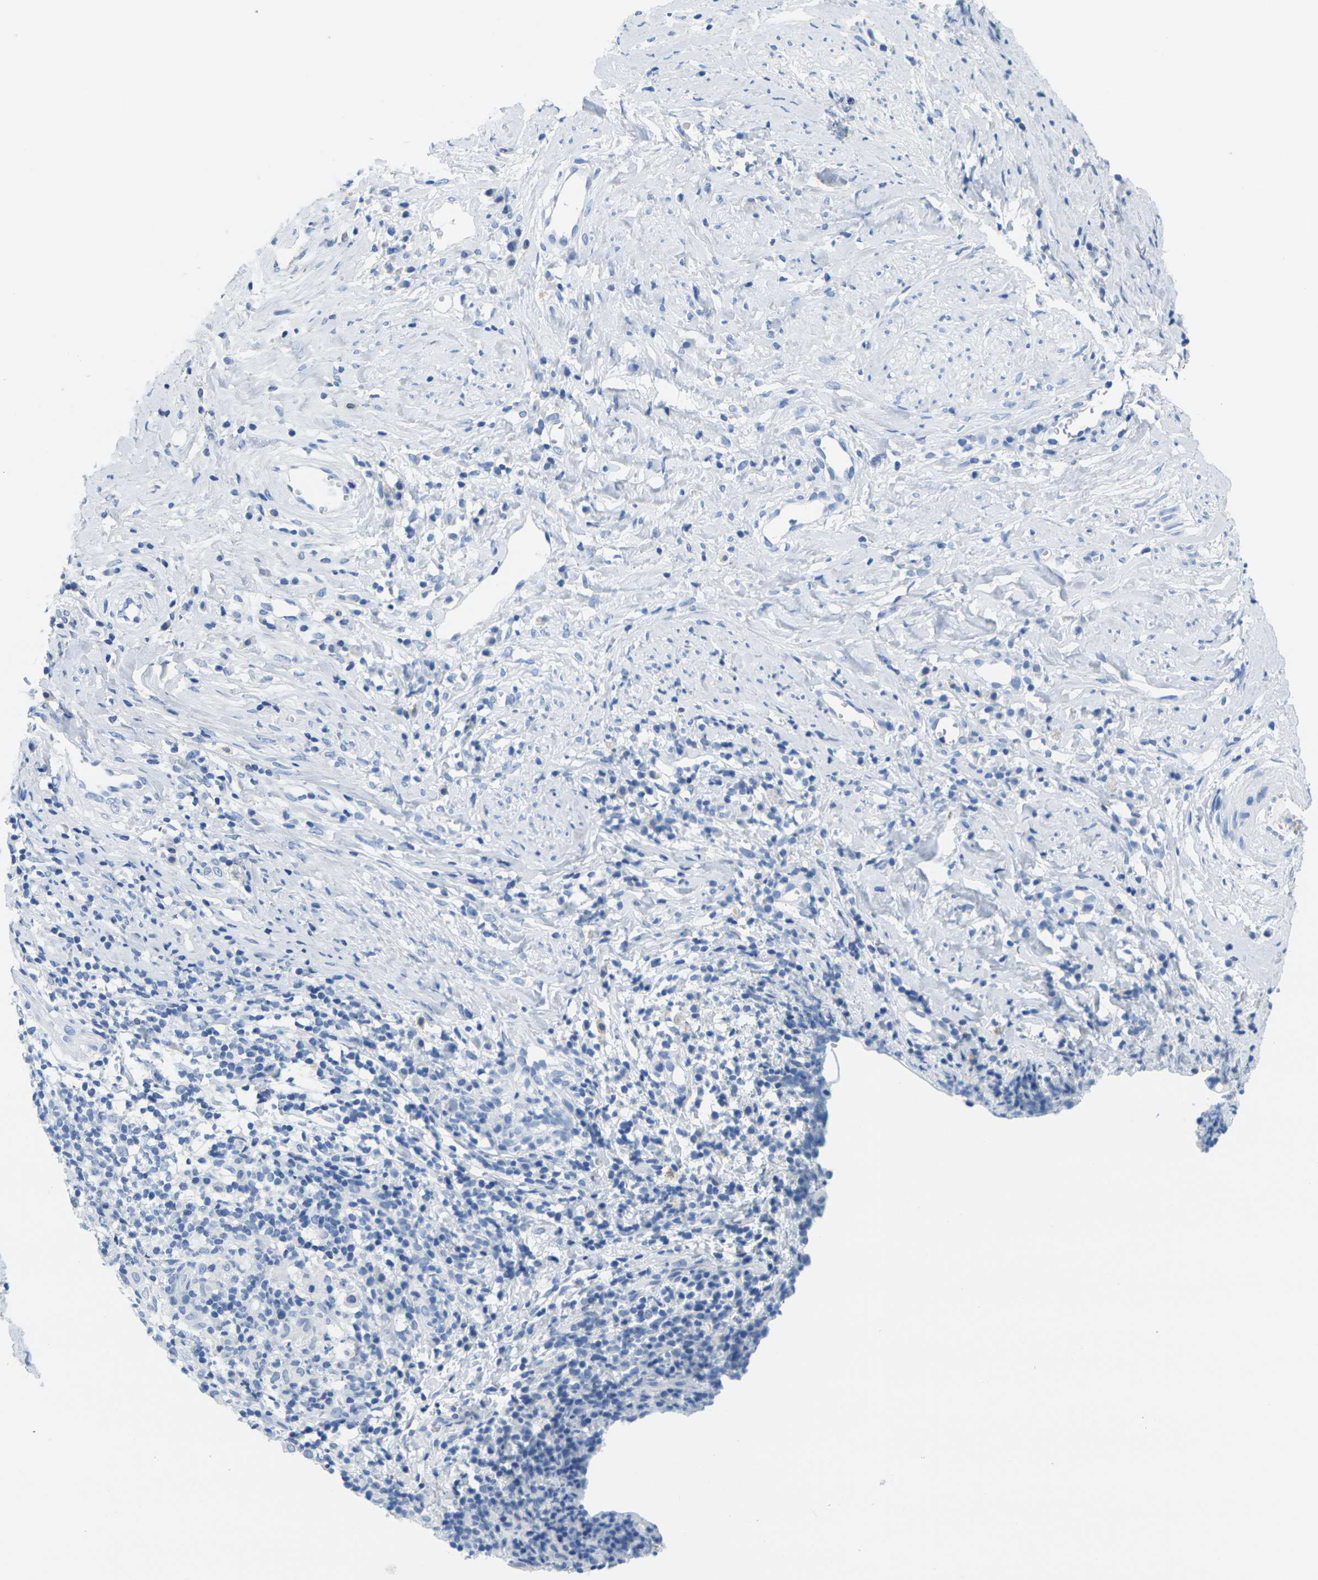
{"staining": {"intensity": "negative", "quantity": "none", "location": "none"}, "tissue": "cervical cancer", "cell_type": "Tumor cells", "image_type": "cancer", "snomed": [{"axis": "morphology", "description": "Squamous cell carcinoma, NOS"}, {"axis": "topography", "description": "Cervix"}], "caption": "Immunohistochemistry (IHC) photomicrograph of human cervical cancer stained for a protein (brown), which demonstrates no expression in tumor cells. (Brightfield microscopy of DAB IHC at high magnification).", "gene": "FAM3D", "patient": {"sex": "female", "age": 40}}